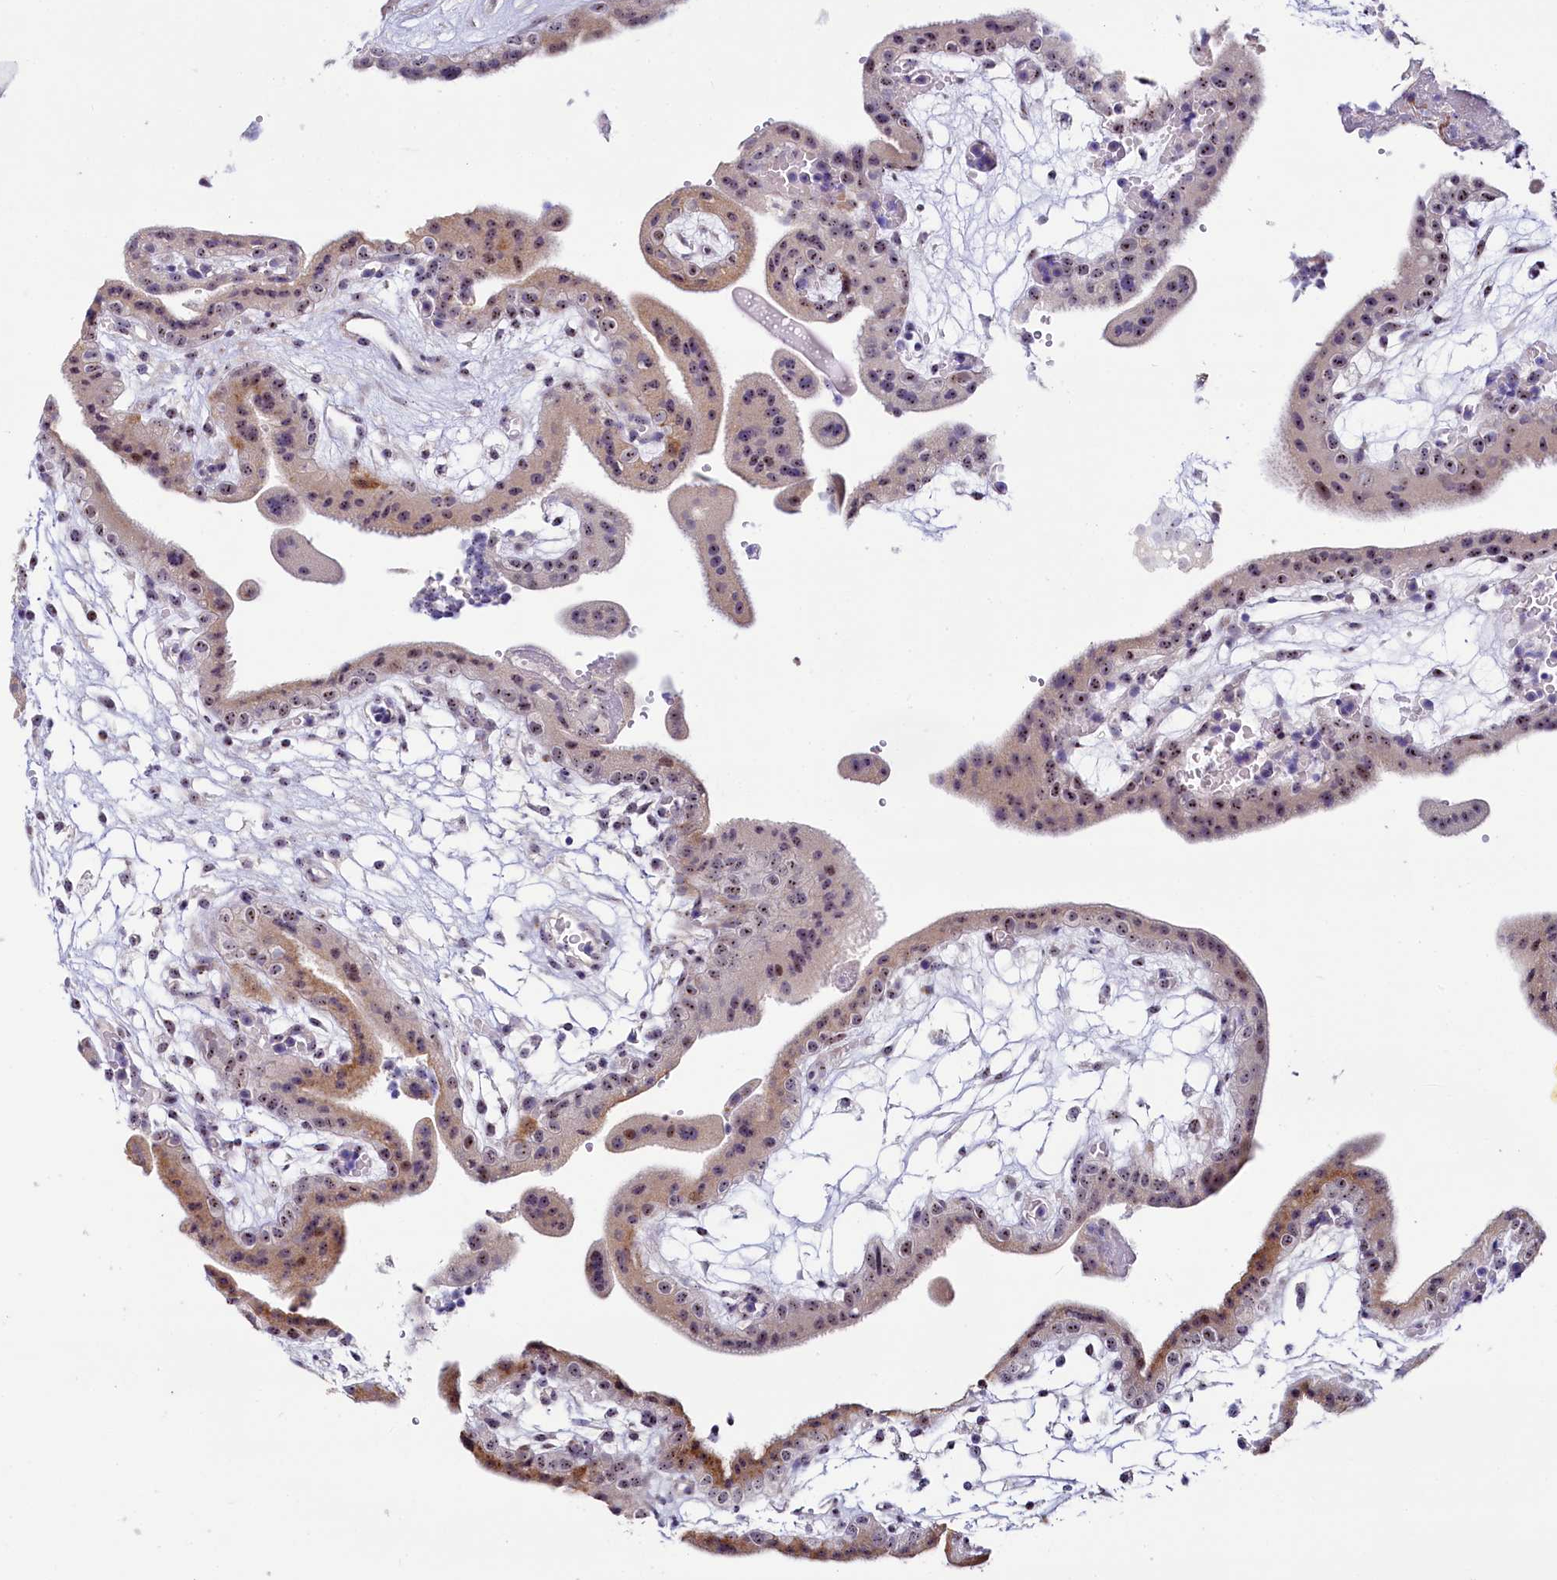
{"staining": {"intensity": "moderate", "quantity": "25%-75%", "location": "cytoplasmic/membranous,nuclear"}, "tissue": "placenta", "cell_type": "Decidual cells", "image_type": "normal", "snomed": [{"axis": "morphology", "description": "Normal tissue, NOS"}, {"axis": "topography", "description": "Placenta"}], "caption": "Protein staining of benign placenta shows moderate cytoplasmic/membranous,nuclear staining in about 25%-75% of decidual cells.", "gene": "TCOF1", "patient": {"sex": "female", "age": 18}}